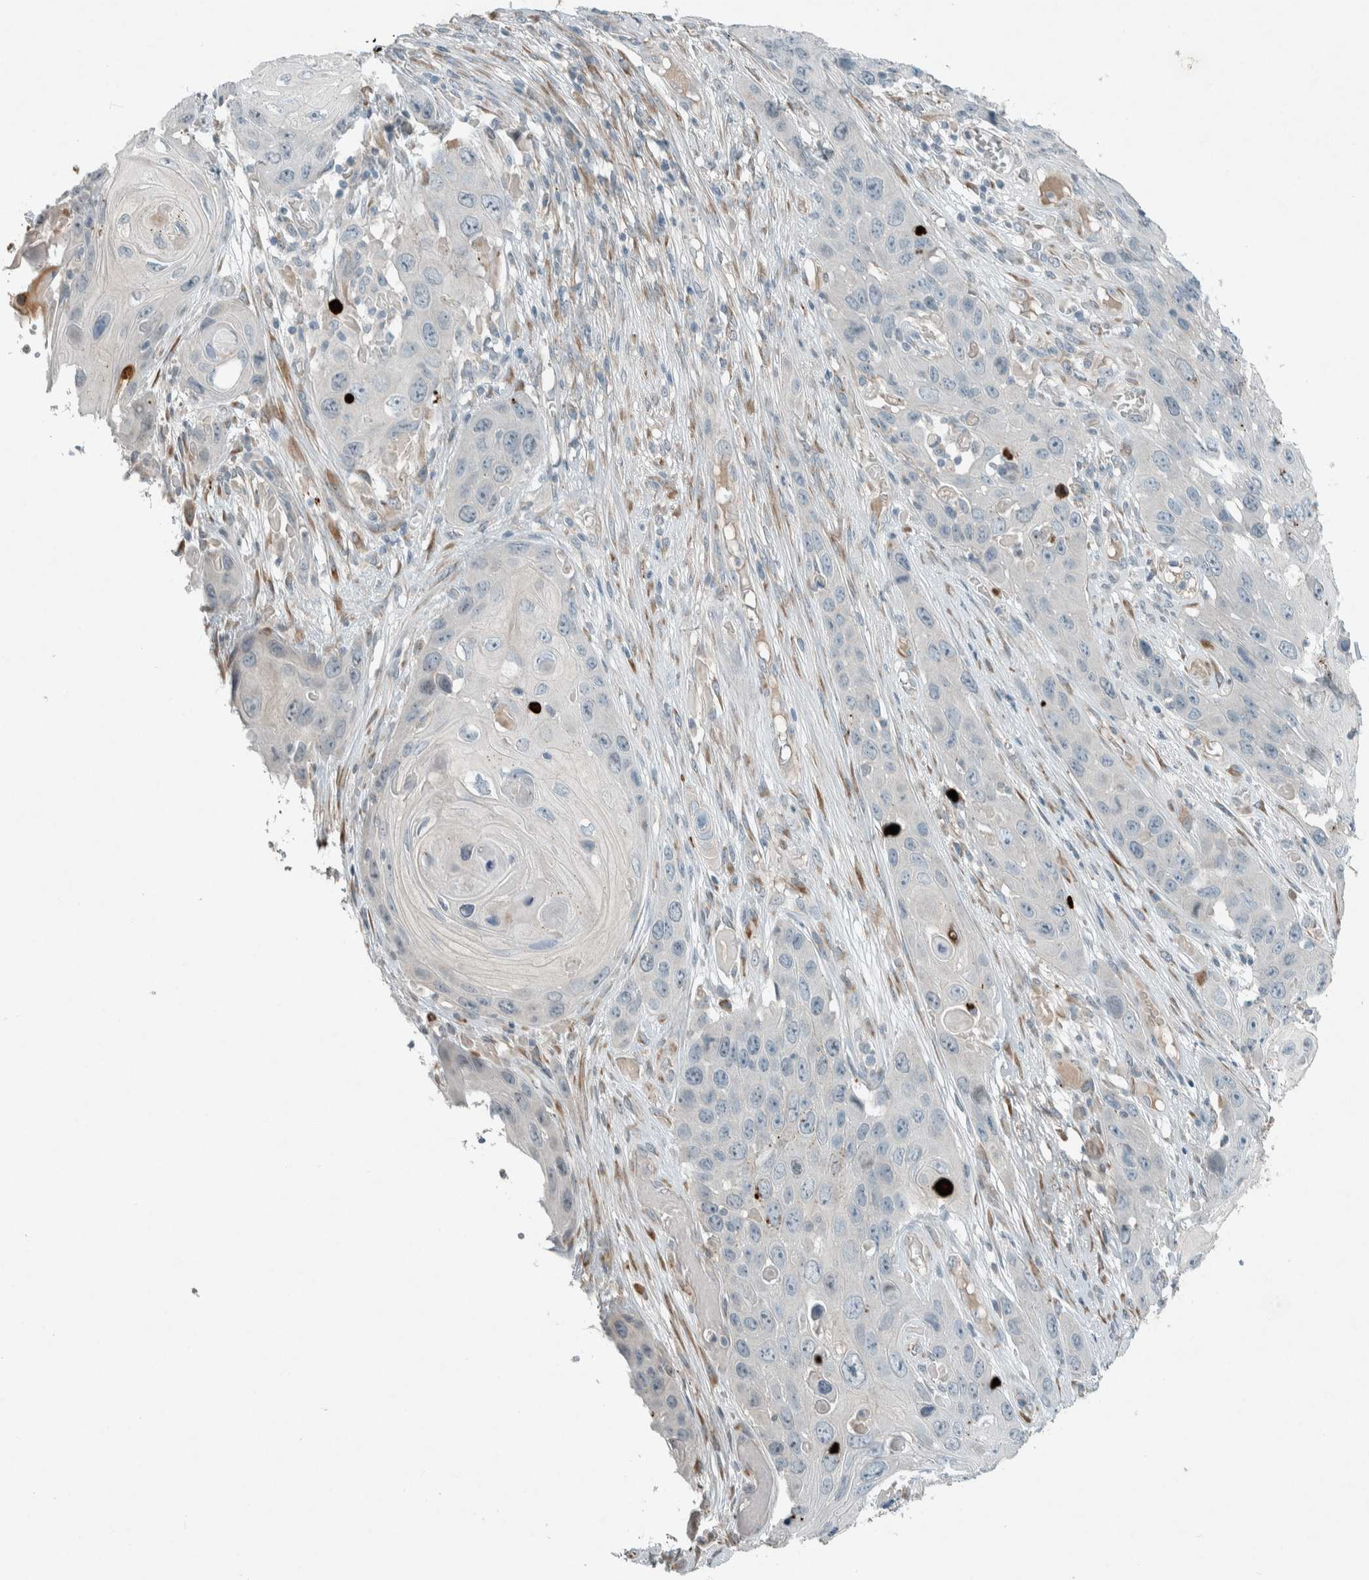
{"staining": {"intensity": "negative", "quantity": "none", "location": "none"}, "tissue": "skin cancer", "cell_type": "Tumor cells", "image_type": "cancer", "snomed": [{"axis": "morphology", "description": "Squamous cell carcinoma, NOS"}, {"axis": "topography", "description": "Skin"}], "caption": "The immunohistochemistry (IHC) histopathology image has no significant staining in tumor cells of squamous cell carcinoma (skin) tissue.", "gene": "CERCAM", "patient": {"sex": "male", "age": 55}}